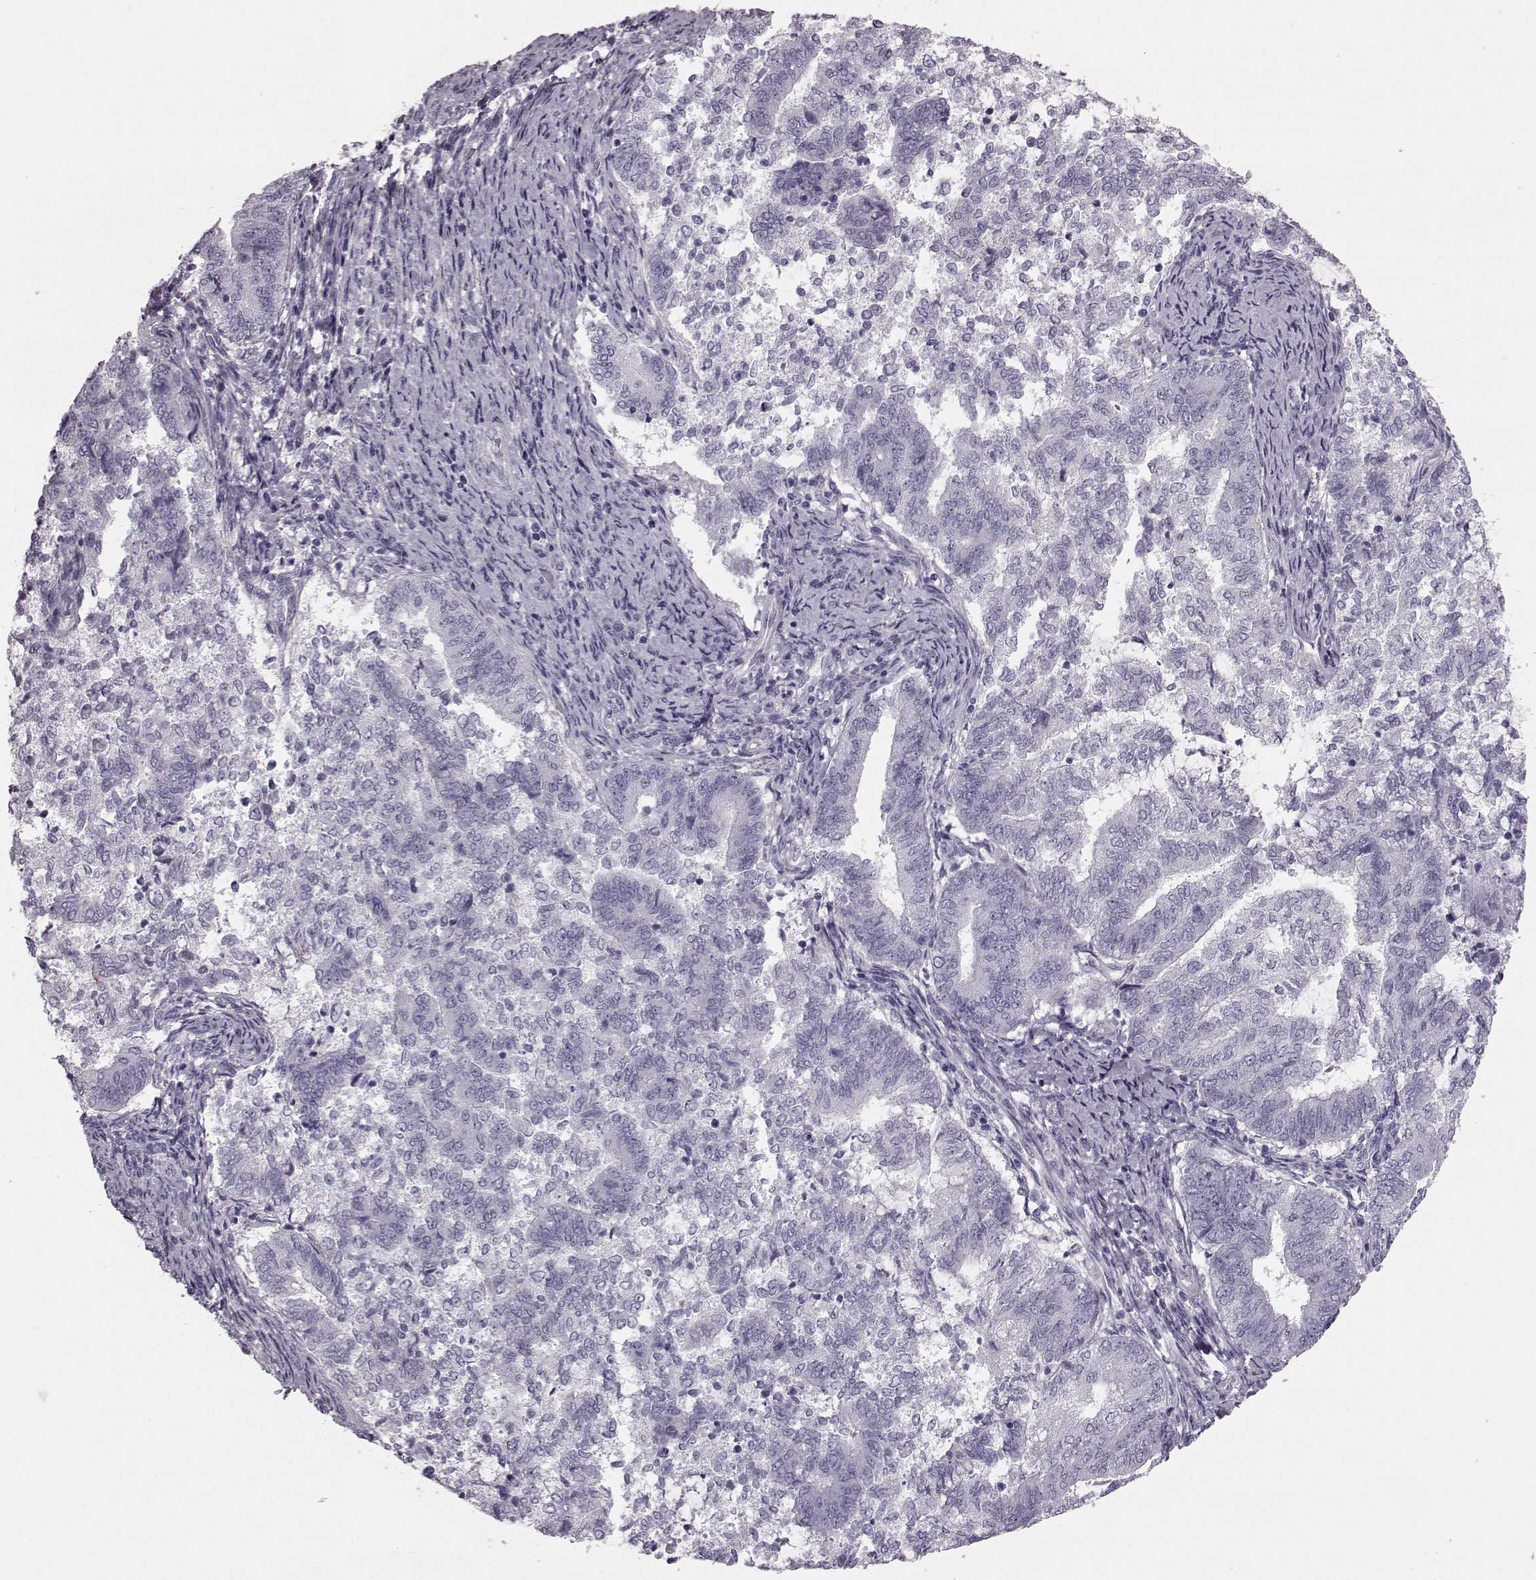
{"staining": {"intensity": "negative", "quantity": "none", "location": "none"}, "tissue": "endometrial cancer", "cell_type": "Tumor cells", "image_type": "cancer", "snomed": [{"axis": "morphology", "description": "Adenocarcinoma, NOS"}, {"axis": "topography", "description": "Endometrium"}], "caption": "High magnification brightfield microscopy of endometrial cancer stained with DAB (3,3'-diaminobenzidine) (brown) and counterstained with hematoxylin (blue): tumor cells show no significant expression.", "gene": "SNTG1", "patient": {"sex": "female", "age": 65}}